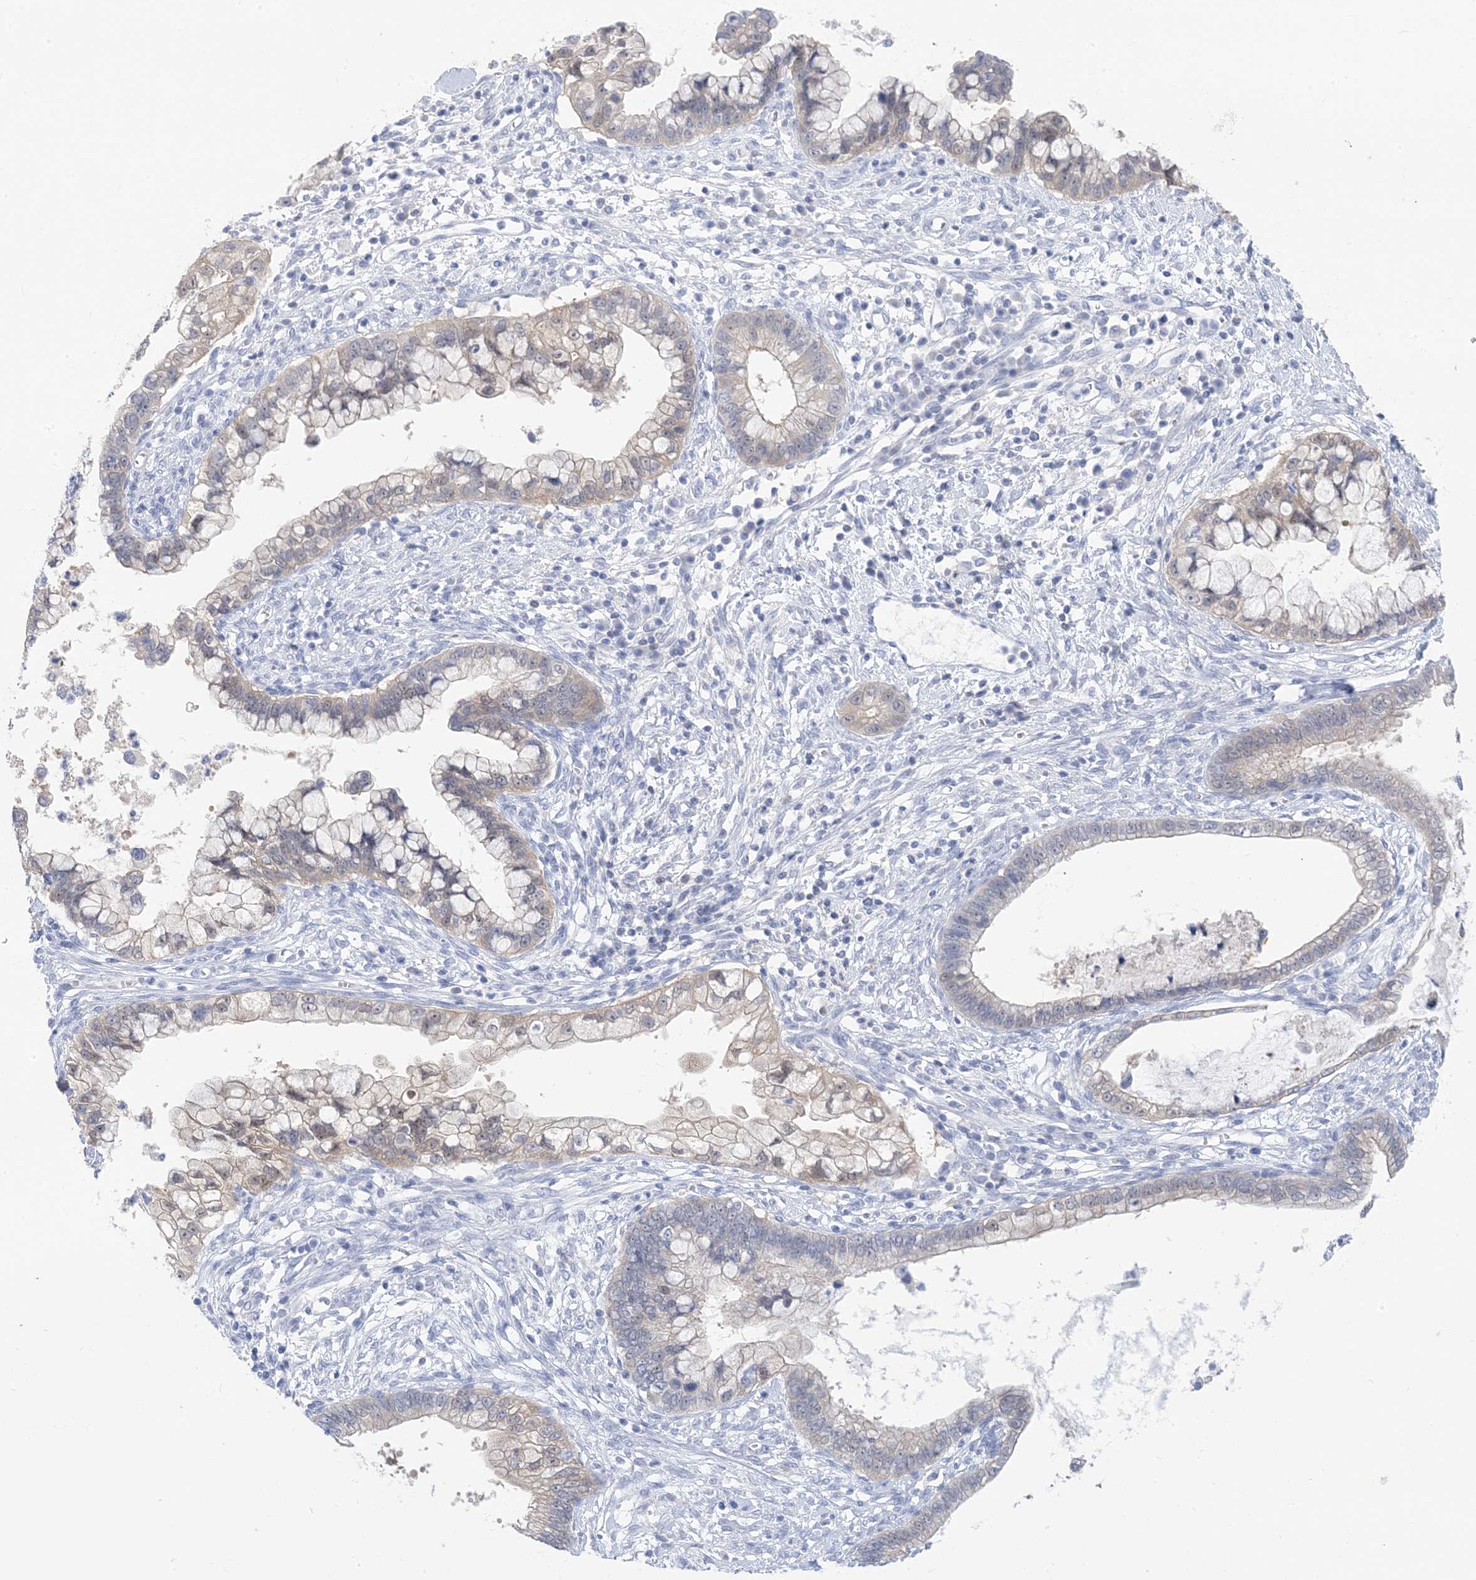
{"staining": {"intensity": "negative", "quantity": "none", "location": "none"}, "tissue": "cervical cancer", "cell_type": "Tumor cells", "image_type": "cancer", "snomed": [{"axis": "morphology", "description": "Adenocarcinoma, NOS"}, {"axis": "topography", "description": "Cervix"}], "caption": "Tumor cells are negative for brown protein staining in cervical cancer (adenocarcinoma).", "gene": "SH3YL1", "patient": {"sex": "female", "age": 44}}